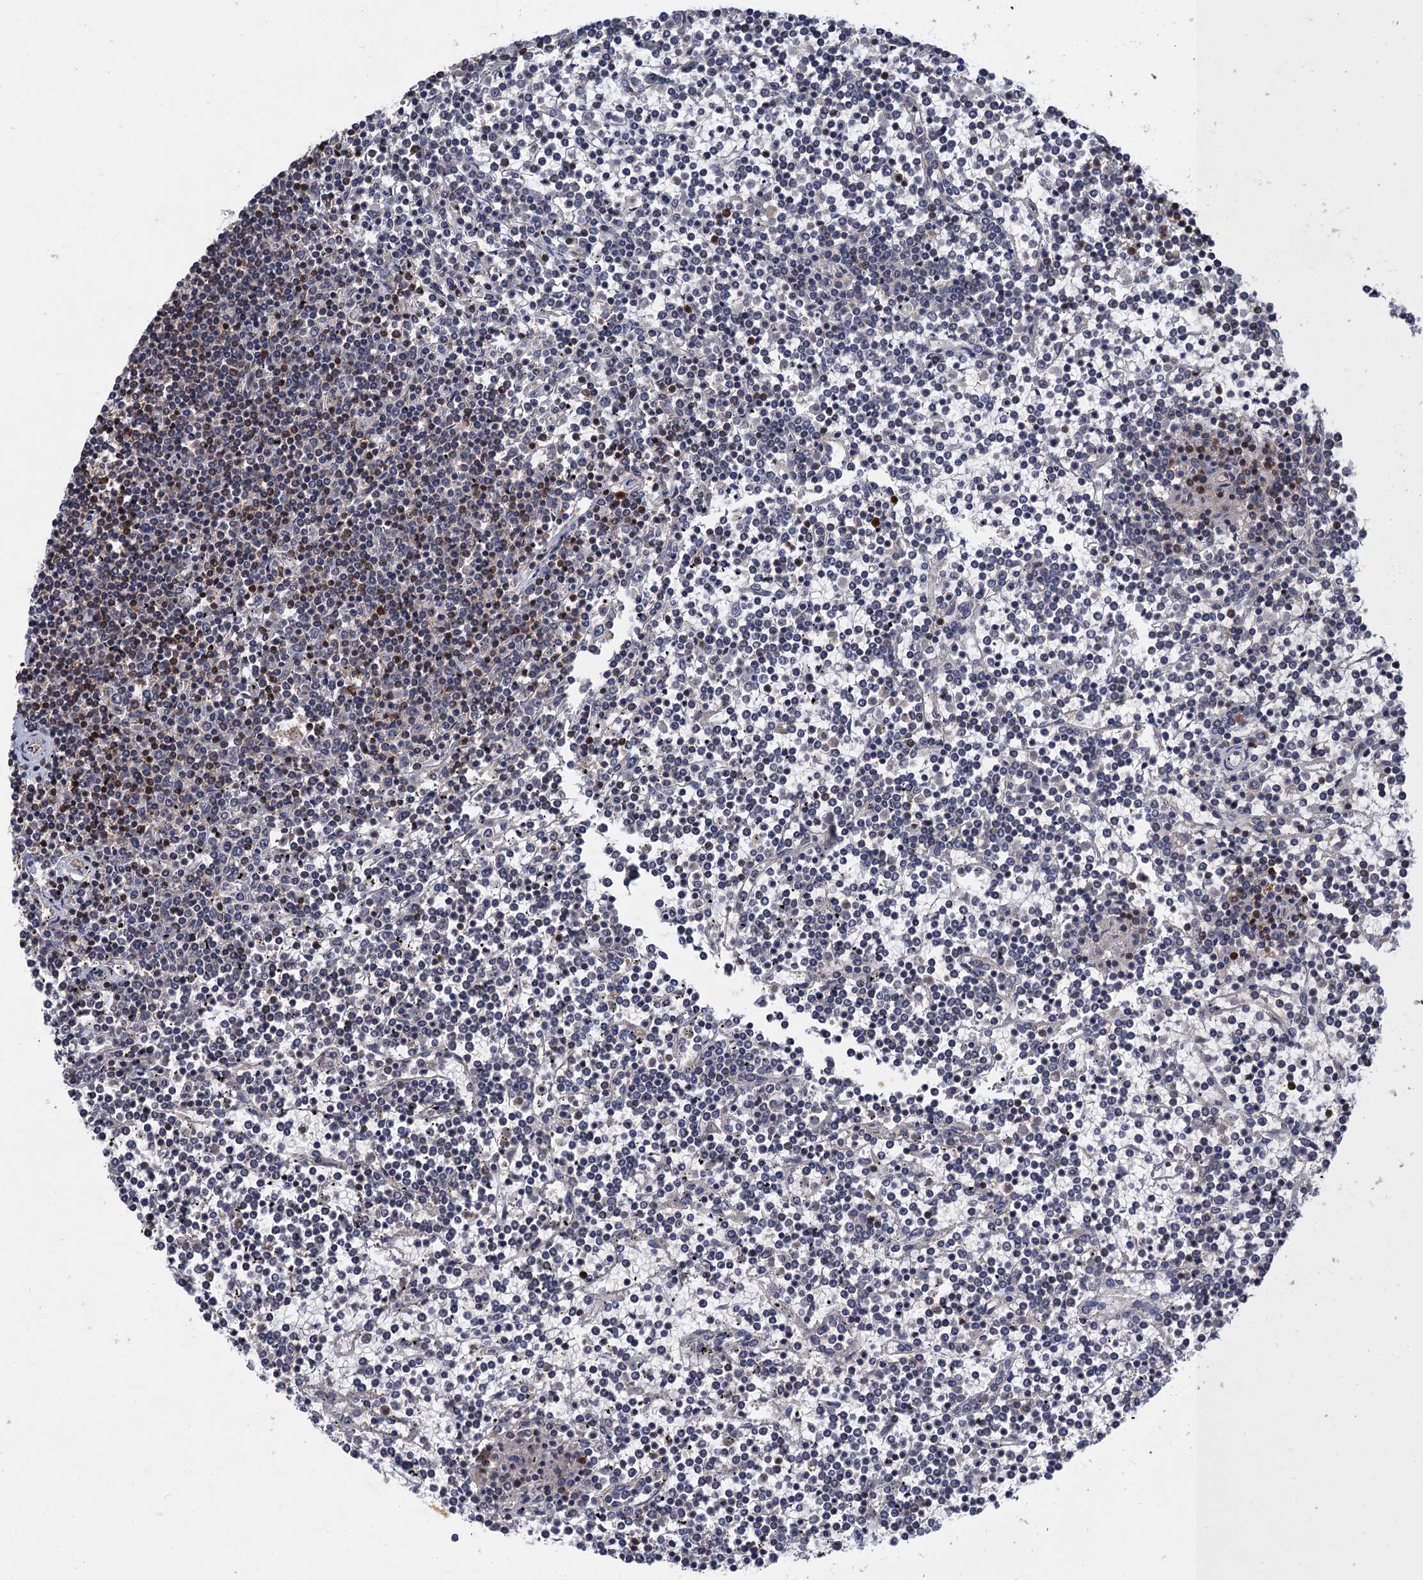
{"staining": {"intensity": "negative", "quantity": "none", "location": "none"}, "tissue": "lymphoma", "cell_type": "Tumor cells", "image_type": "cancer", "snomed": [{"axis": "morphology", "description": "Malignant lymphoma, non-Hodgkin's type, Low grade"}, {"axis": "topography", "description": "Spleen"}], "caption": "Lymphoma was stained to show a protein in brown. There is no significant staining in tumor cells.", "gene": "DGKA", "patient": {"sex": "female", "age": 19}}